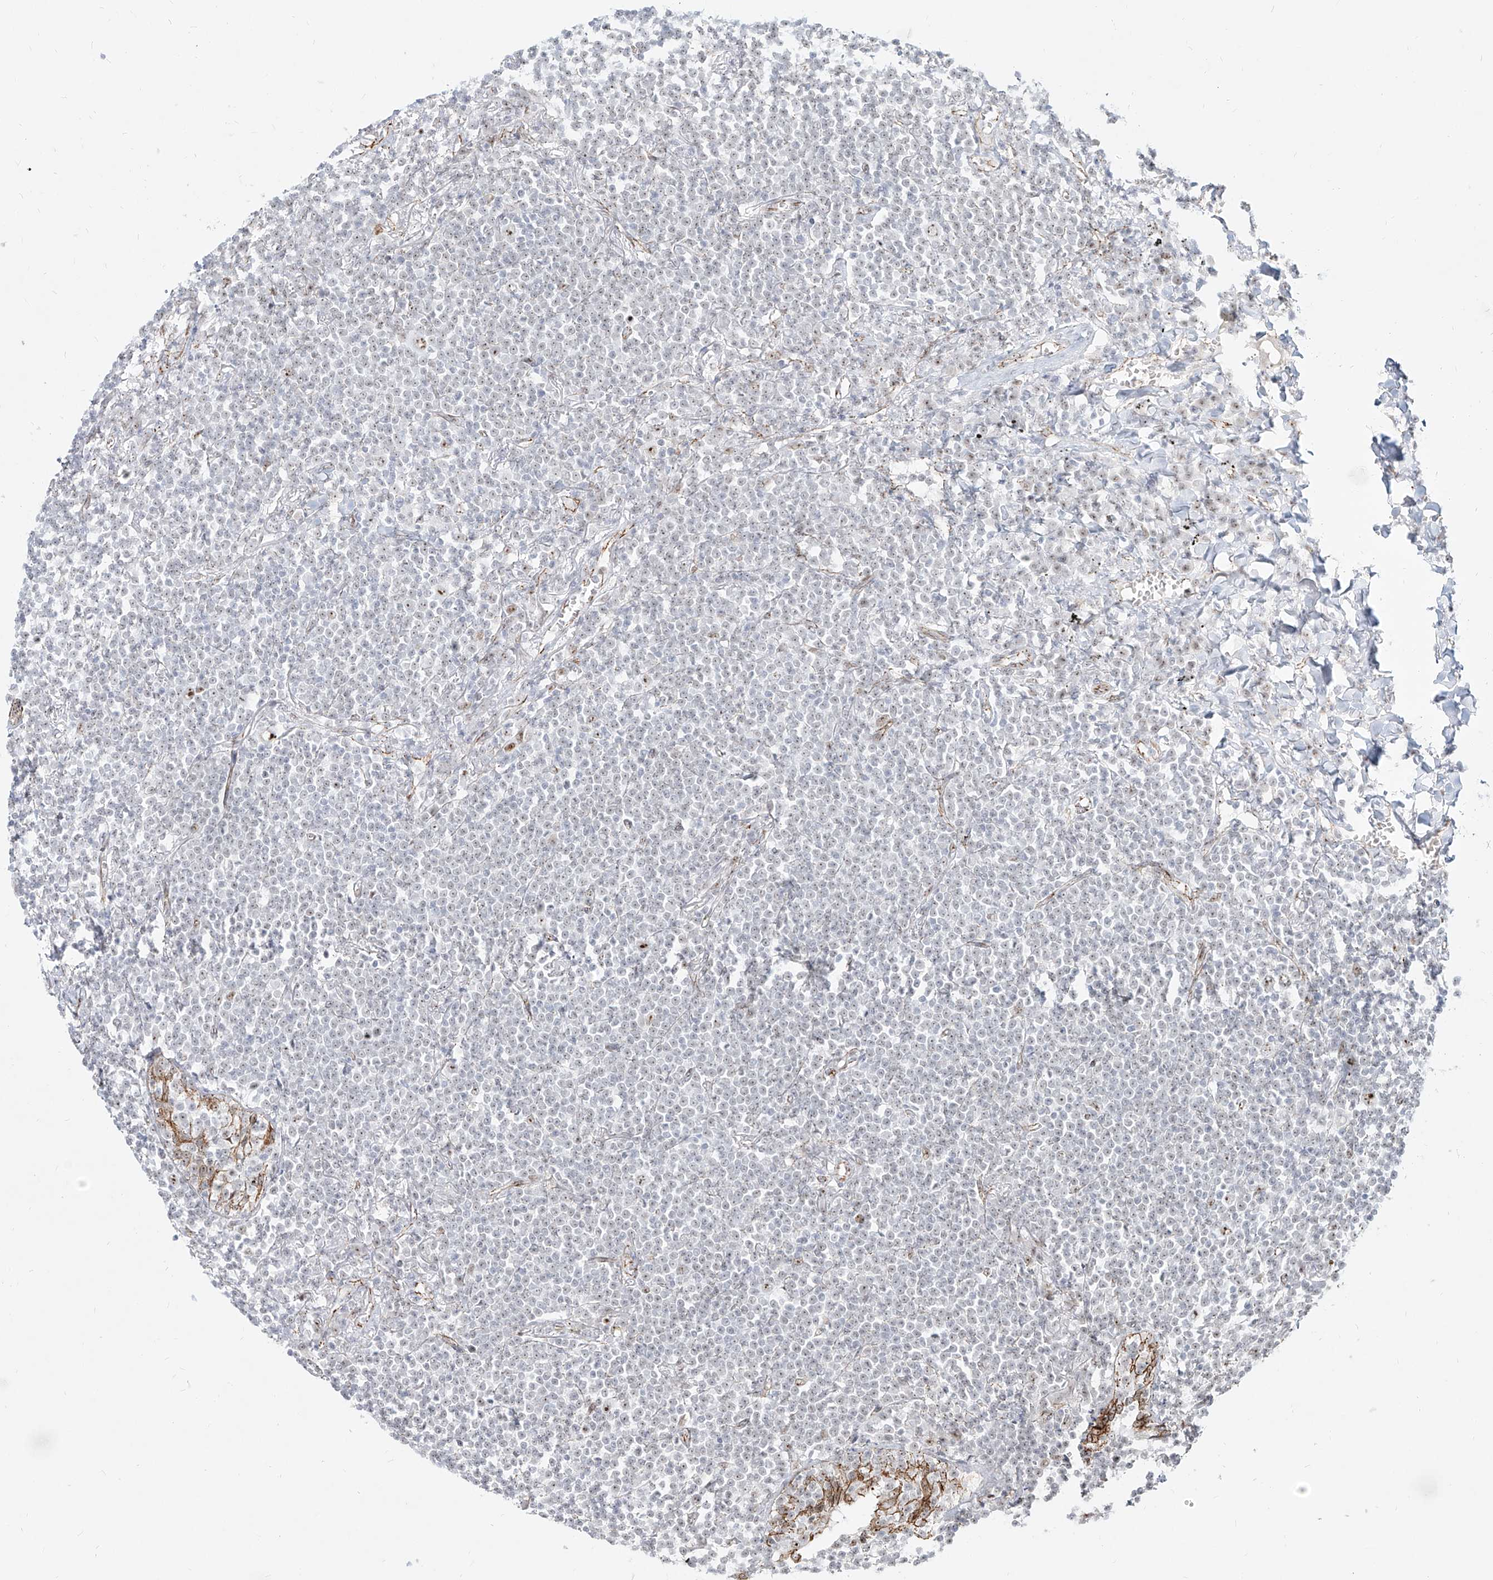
{"staining": {"intensity": "negative", "quantity": "none", "location": "none"}, "tissue": "lymphoma", "cell_type": "Tumor cells", "image_type": "cancer", "snomed": [{"axis": "morphology", "description": "Malignant lymphoma, non-Hodgkin's type, Low grade"}, {"axis": "topography", "description": "Lung"}], "caption": "The photomicrograph demonstrates no significant staining in tumor cells of low-grade malignant lymphoma, non-Hodgkin's type.", "gene": "ZNF710", "patient": {"sex": "female", "age": 71}}